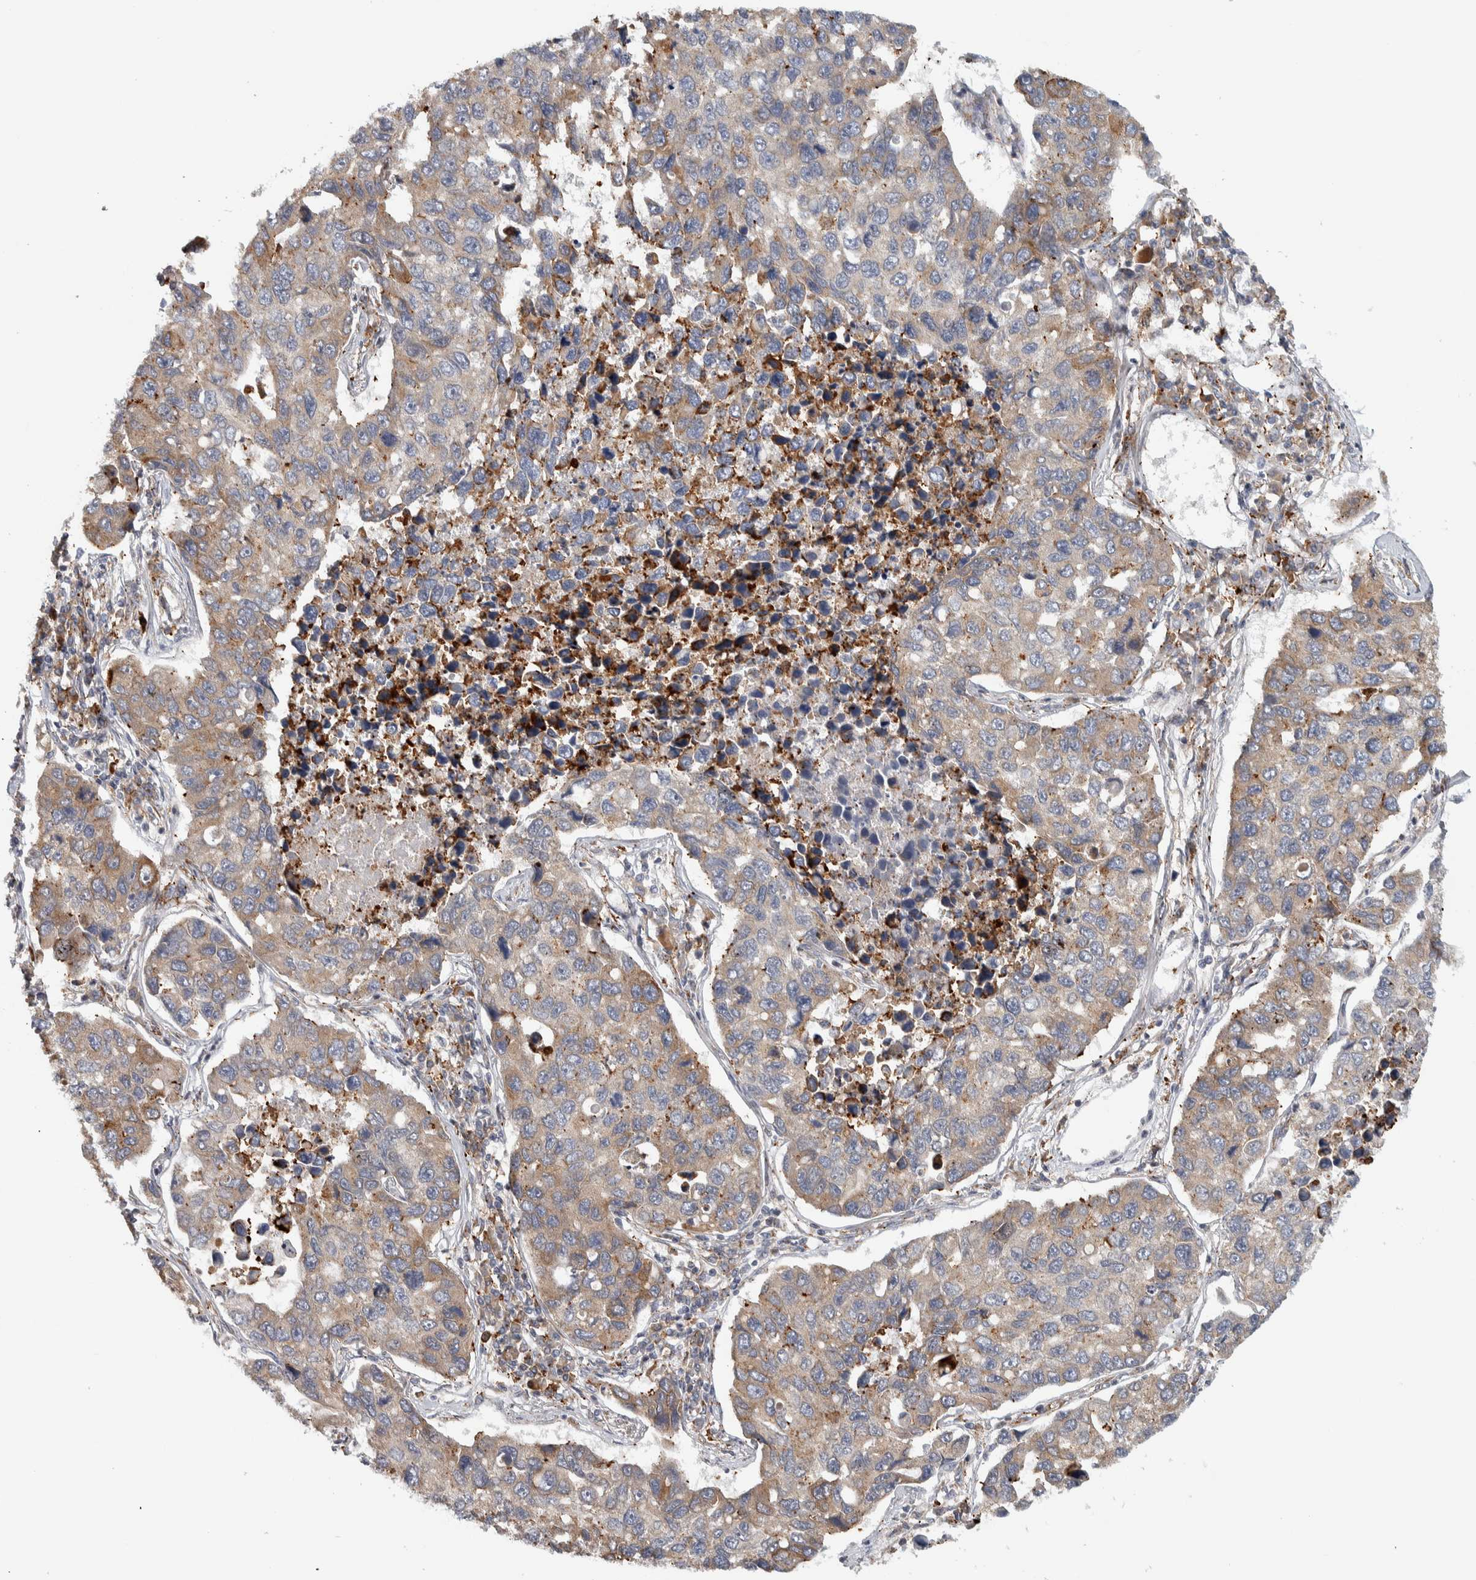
{"staining": {"intensity": "weak", "quantity": ">75%", "location": "cytoplasmic/membranous"}, "tissue": "lung cancer", "cell_type": "Tumor cells", "image_type": "cancer", "snomed": [{"axis": "morphology", "description": "Adenocarcinoma, NOS"}, {"axis": "topography", "description": "Lung"}], "caption": "Immunohistochemical staining of lung cancer demonstrates weak cytoplasmic/membranous protein staining in about >75% of tumor cells.", "gene": "ADPRM", "patient": {"sex": "male", "age": 64}}